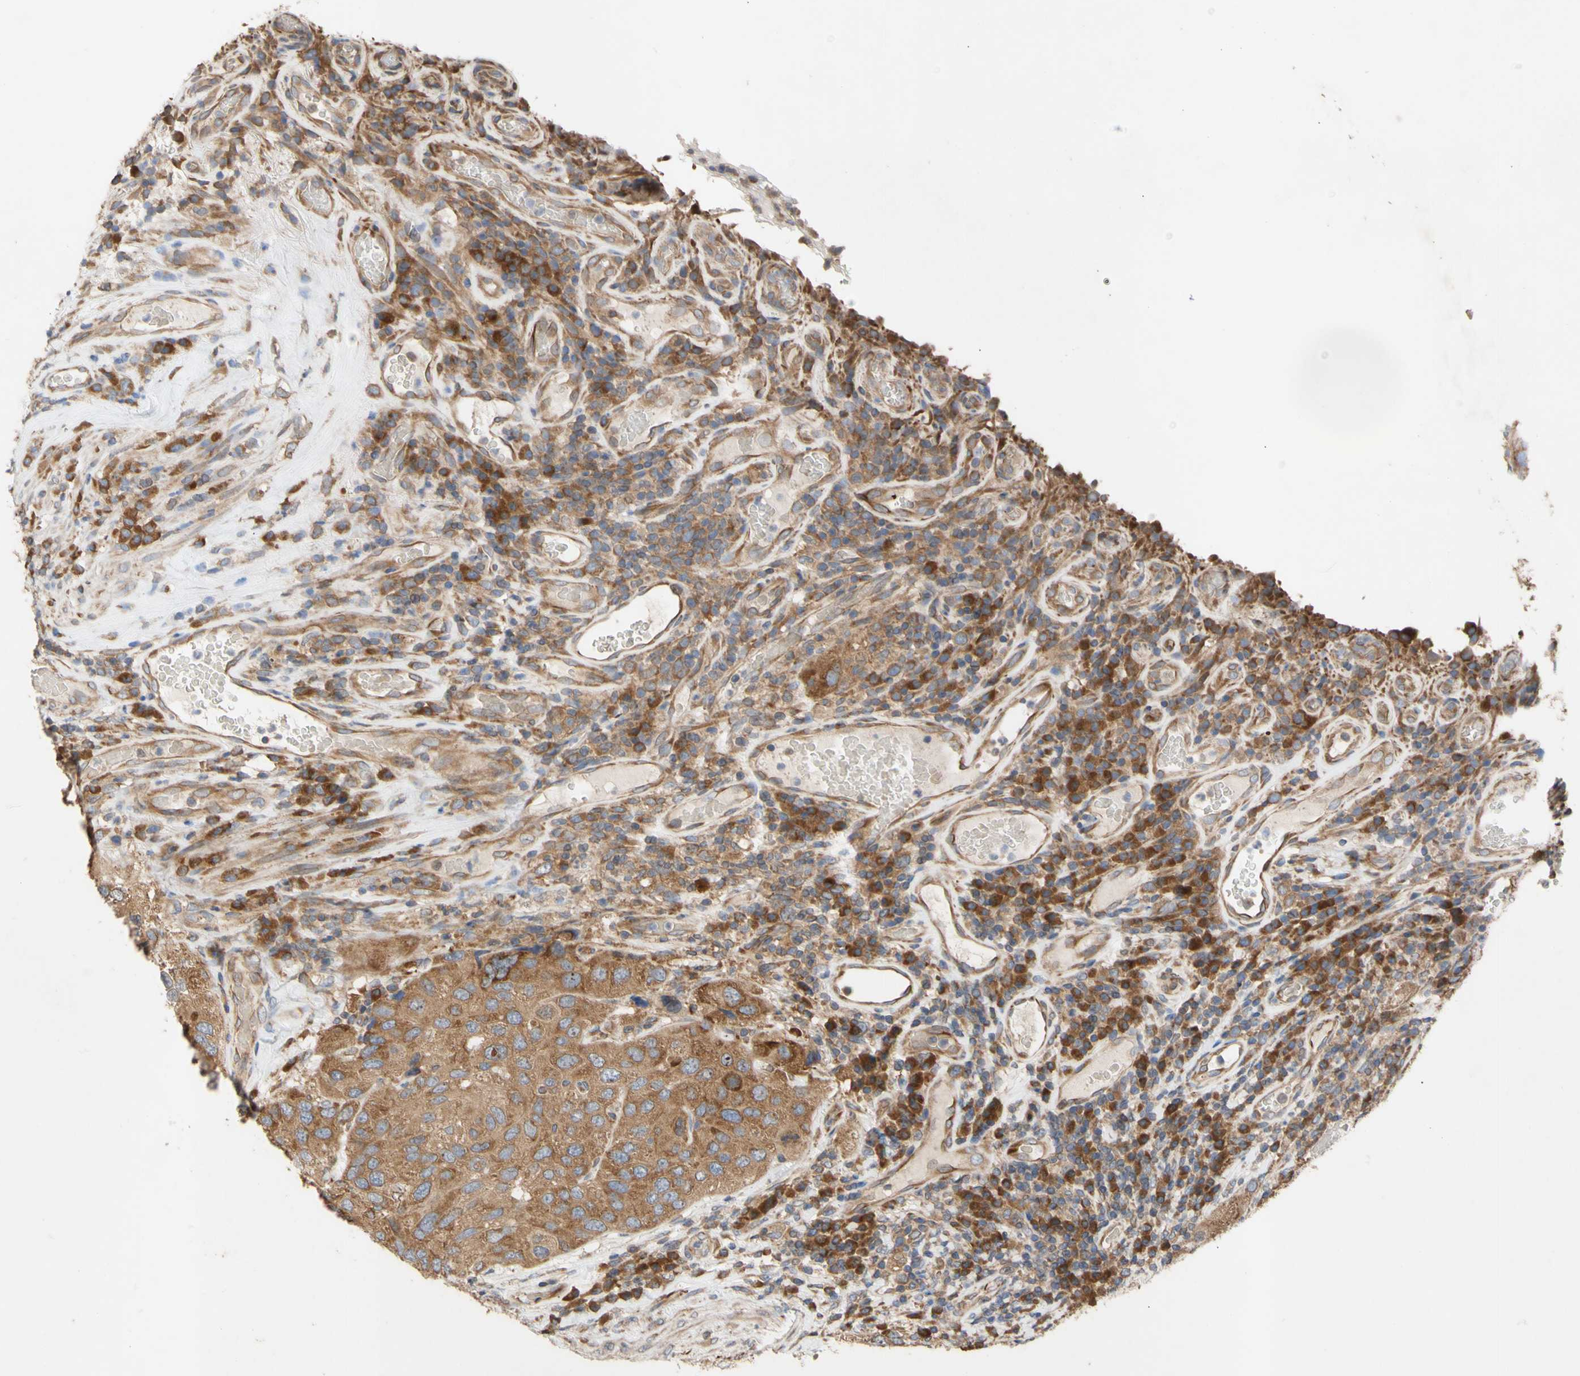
{"staining": {"intensity": "moderate", "quantity": ">75%", "location": "cytoplasmic/membranous"}, "tissue": "urothelial cancer", "cell_type": "Tumor cells", "image_type": "cancer", "snomed": [{"axis": "morphology", "description": "Urothelial carcinoma, High grade"}, {"axis": "topography", "description": "Urinary bladder"}], "caption": "This is an image of immunohistochemistry (IHC) staining of urothelial cancer, which shows moderate staining in the cytoplasmic/membranous of tumor cells.", "gene": "EIF2S3", "patient": {"sex": "female", "age": 64}}